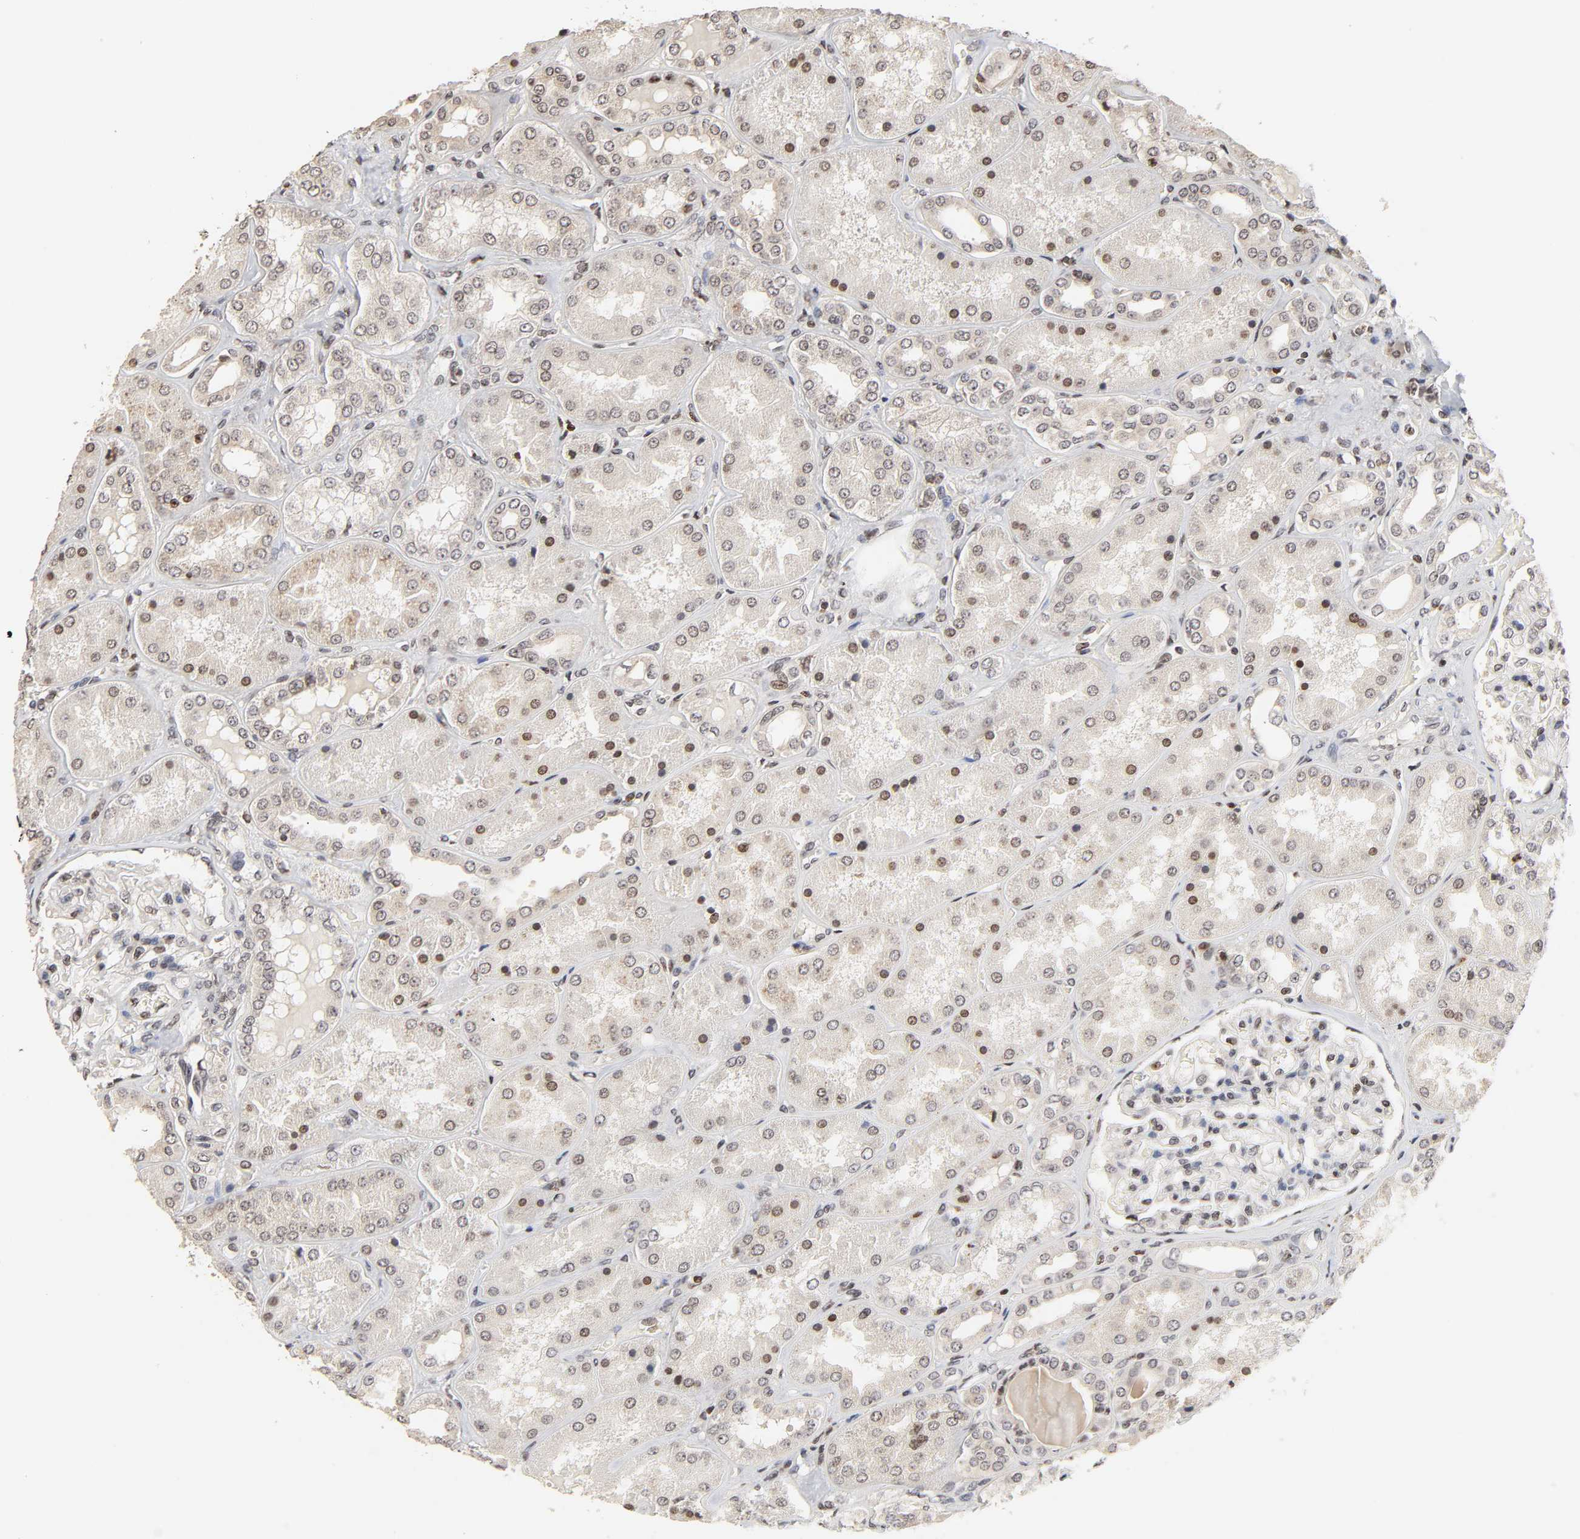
{"staining": {"intensity": "moderate", "quantity": ">75%", "location": "nuclear"}, "tissue": "kidney", "cell_type": "Cells in glomeruli", "image_type": "normal", "snomed": [{"axis": "morphology", "description": "Normal tissue, NOS"}, {"axis": "topography", "description": "Kidney"}], "caption": "Immunohistochemical staining of normal kidney reveals >75% levels of moderate nuclear protein staining in approximately >75% of cells in glomeruli.", "gene": "ZNF473", "patient": {"sex": "female", "age": 56}}